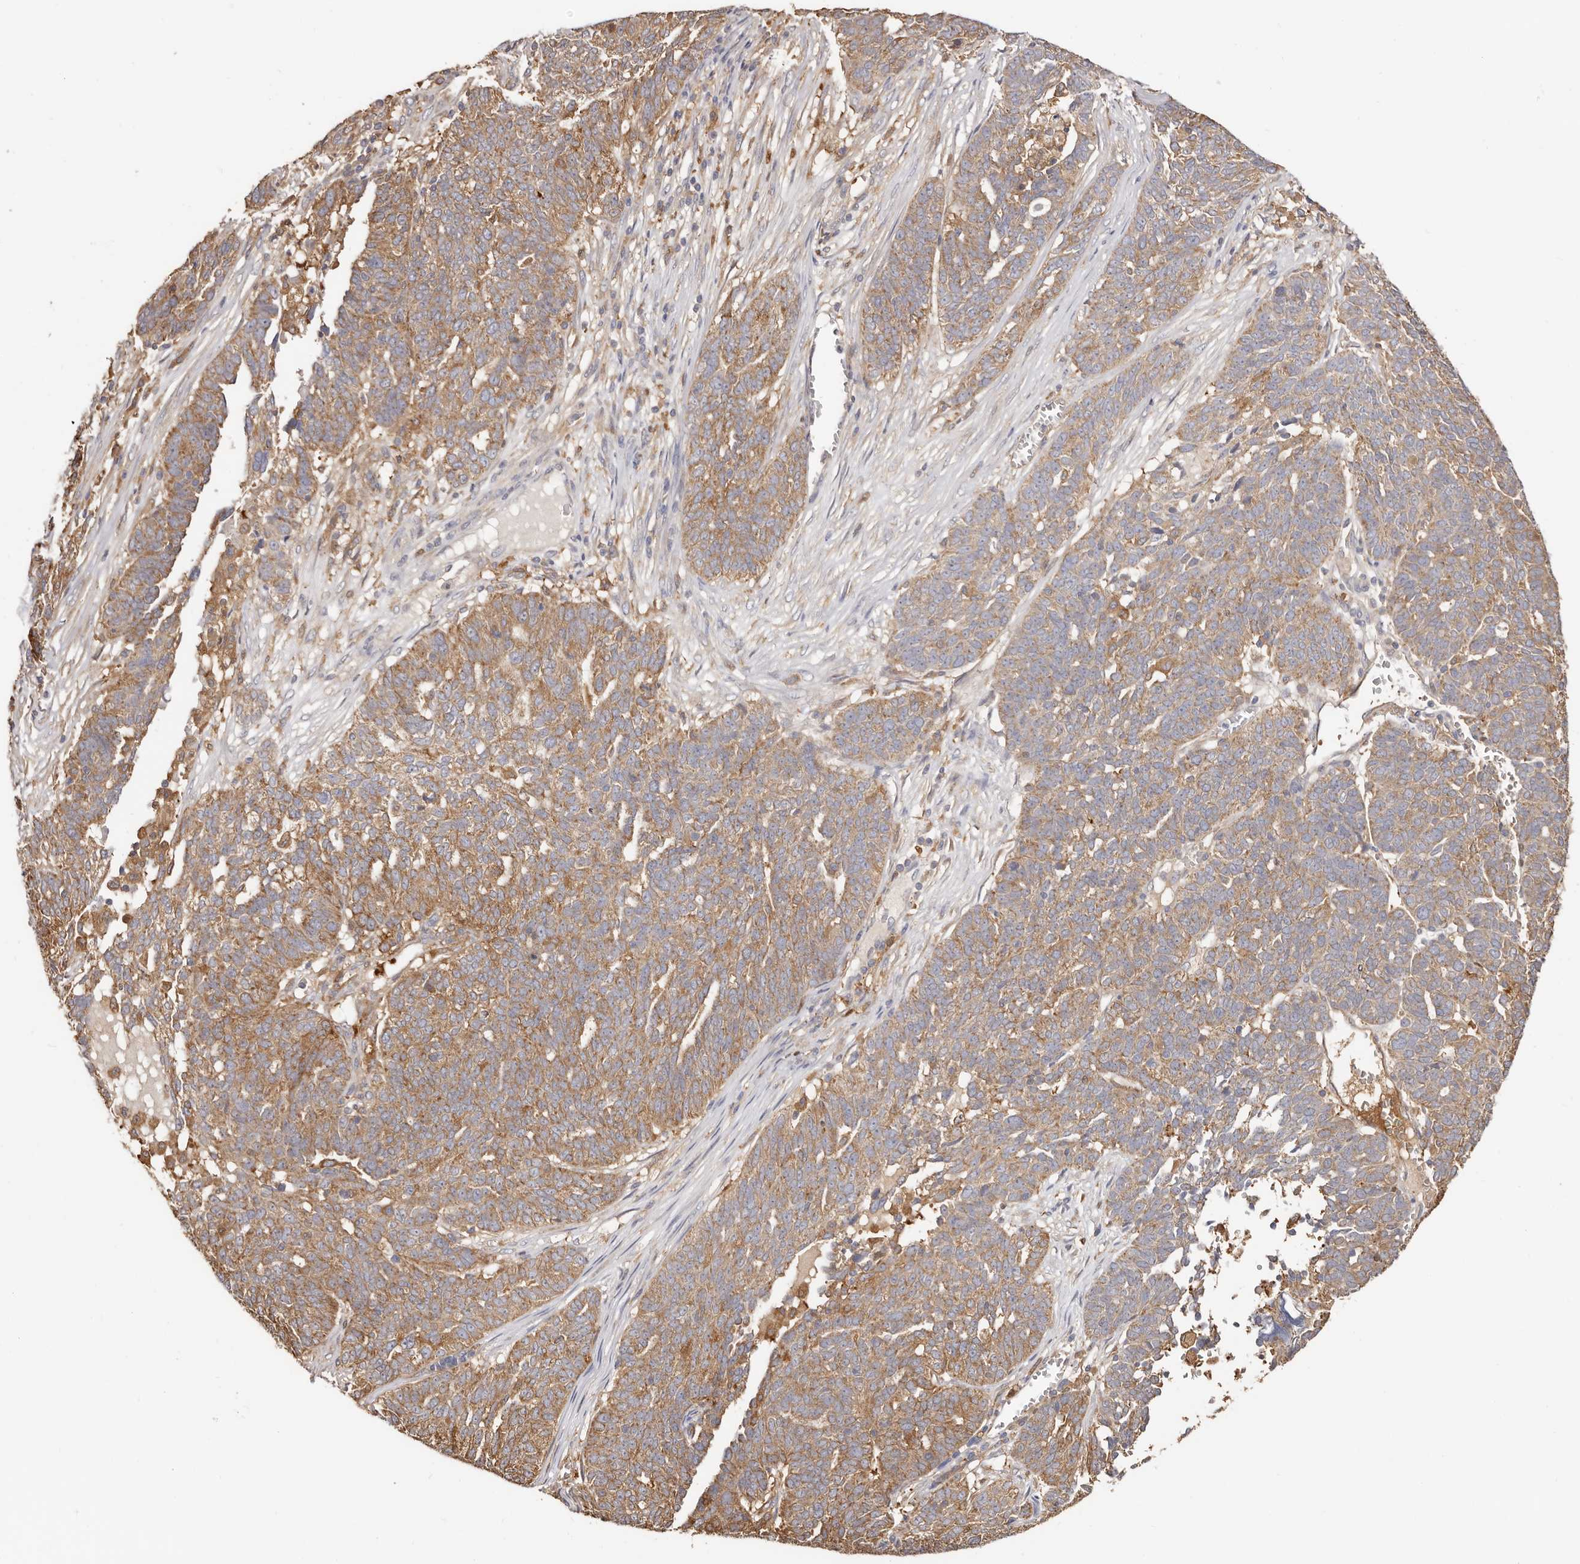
{"staining": {"intensity": "moderate", "quantity": ">75%", "location": "cytoplasmic/membranous"}, "tissue": "ovarian cancer", "cell_type": "Tumor cells", "image_type": "cancer", "snomed": [{"axis": "morphology", "description": "Cystadenocarcinoma, serous, NOS"}, {"axis": "topography", "description": "Ovary"}], "caption": "Approximately >75% of tumor cells in serous cystadenocarcinoma (ovarian) exhibit moderate cytoplasmic/membranous protein positivity as visualized by brown immunohistochemical staining.", "gene": "LAP3", "patient": {"sex": "female", "age": 59}}